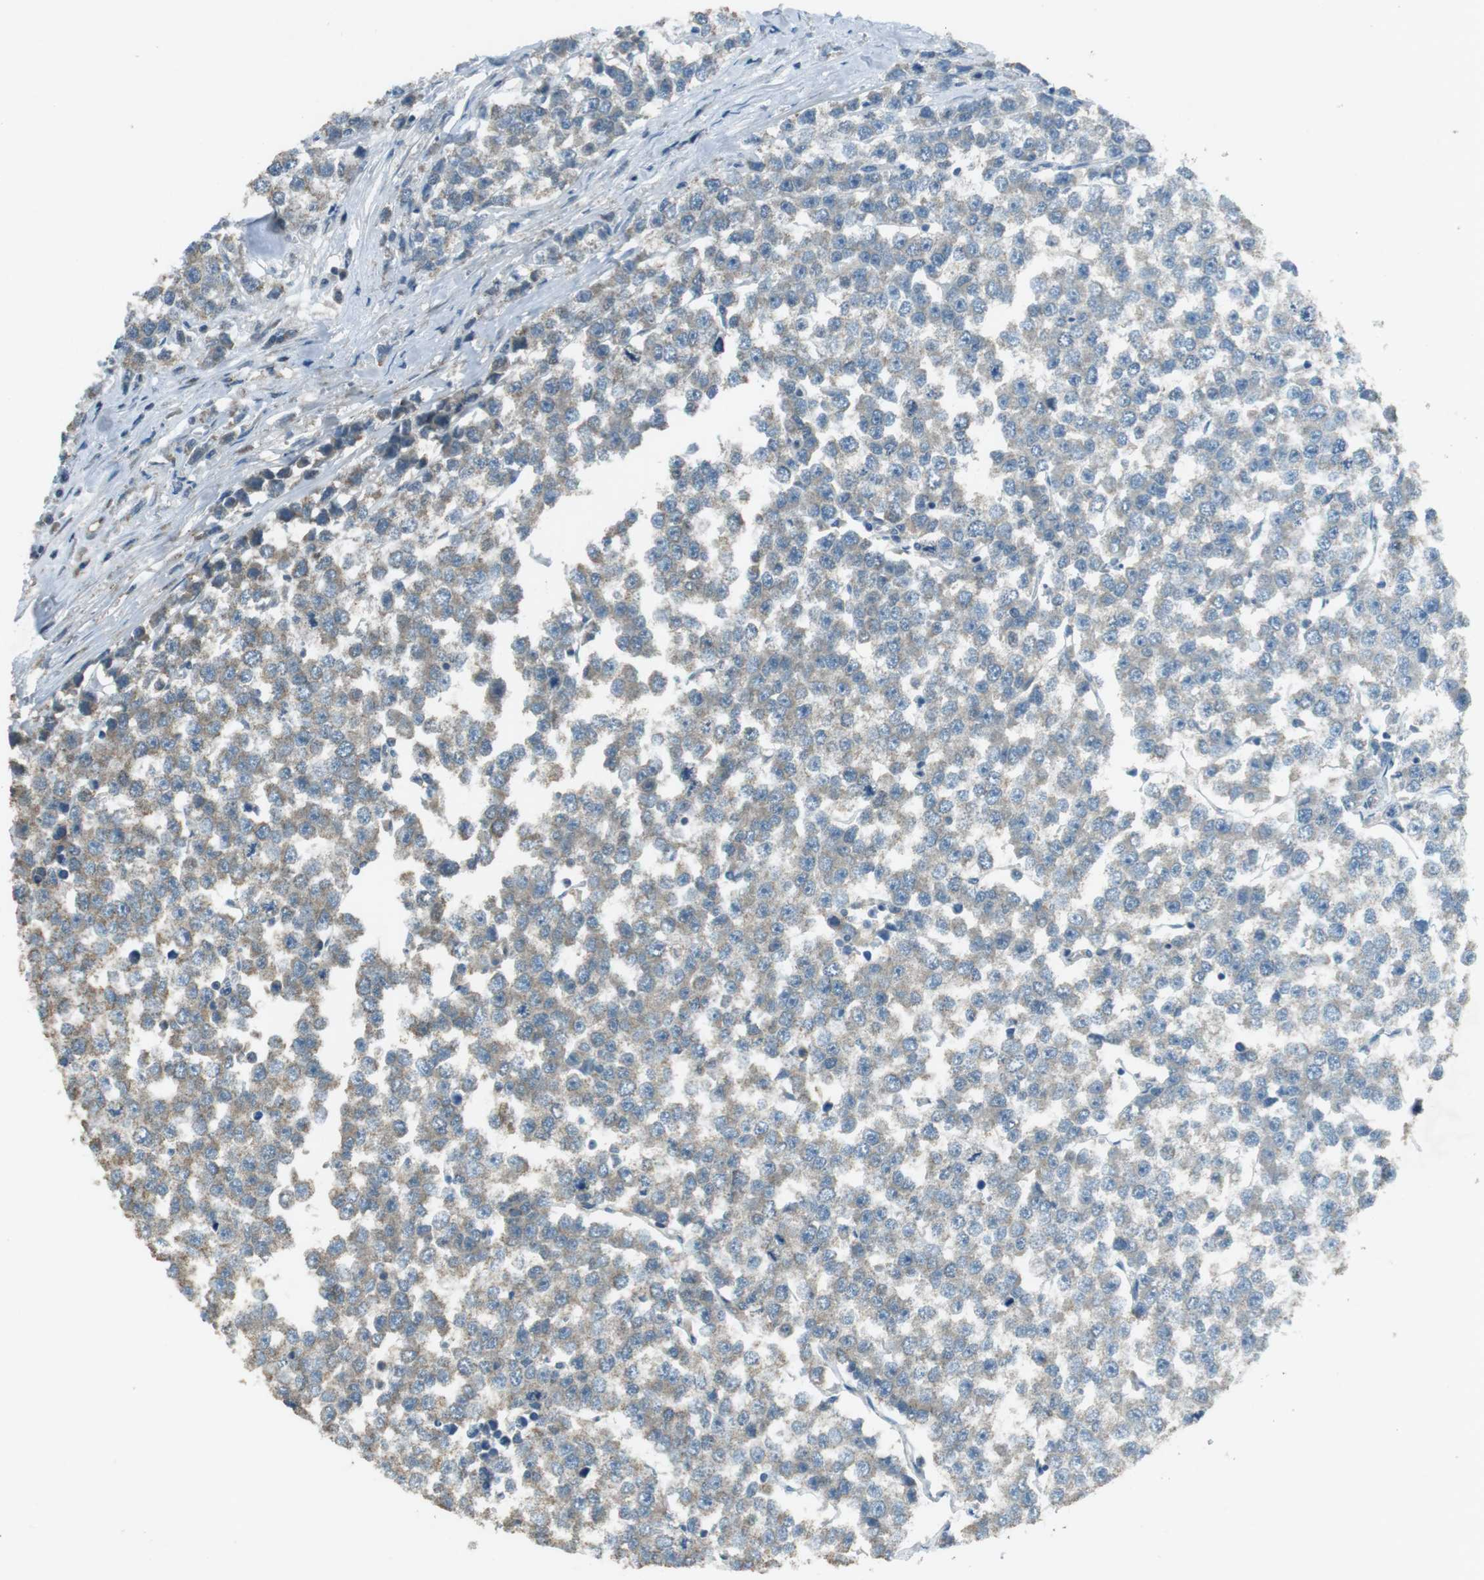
{"staining": {"intensity": "negative", "quantity": "none", "location": "none"}, "tissue": "testis cancer", "cell_type": "Tumor cells", "image_type": "cancer", "snomed": [{"axis": "morphology", "description": "Seminoma, NOS"}, {"axis": "morphology", "description": "Carcinoma, Embryonal, NOS"}, {"axis": "topography", "description": "Testis"}], "caption": "Immunohistochemistry of testis cancer demonstrates no positivity in tumor cells.", "gene": "MFAP3", "patient": {"sex": "male", "age": 52}}